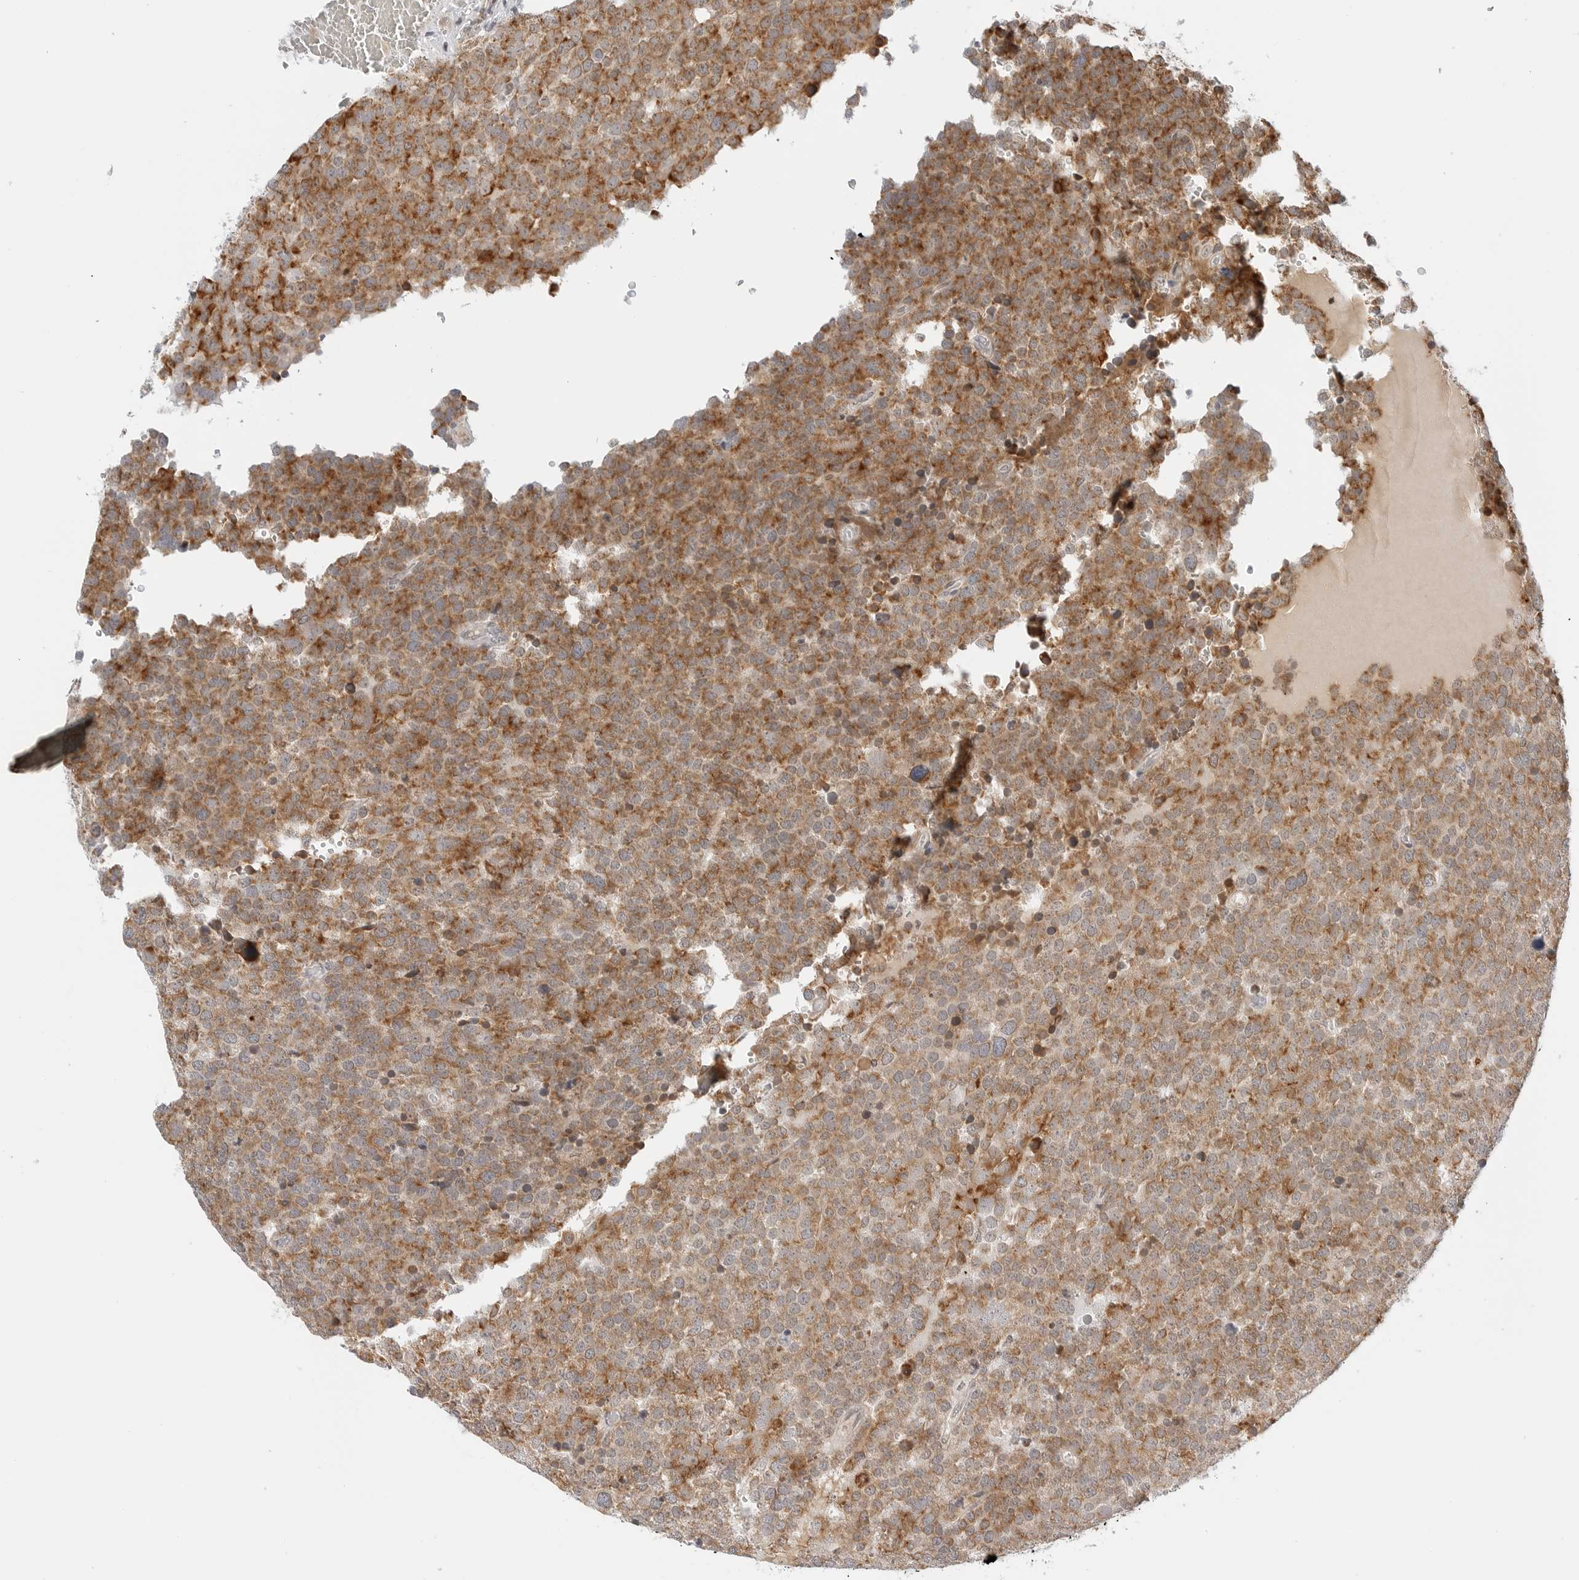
{"staining": {"intensity": "moderate", "quantity": ">75%", "location": "cytoplasmic/membranous"}, "tissue": "testis cancer", "cell_type": "Tumor cells", "image_type": "cancer", "snomed": [{"axis": "morphology", "description": "Seminoma, NOS"}, {"axis": "topography", "description": "Testis"}], "caption": "Immunohistochemistry (DAB (3,3'-diaminobenzidine)) staining of human testis seminoma displays moderate cytoplasmic/membranous protein positivity in about >75% of tumor cells.", "gene": "DYRK4", "patient": {"sex": "male", "age": 71}}